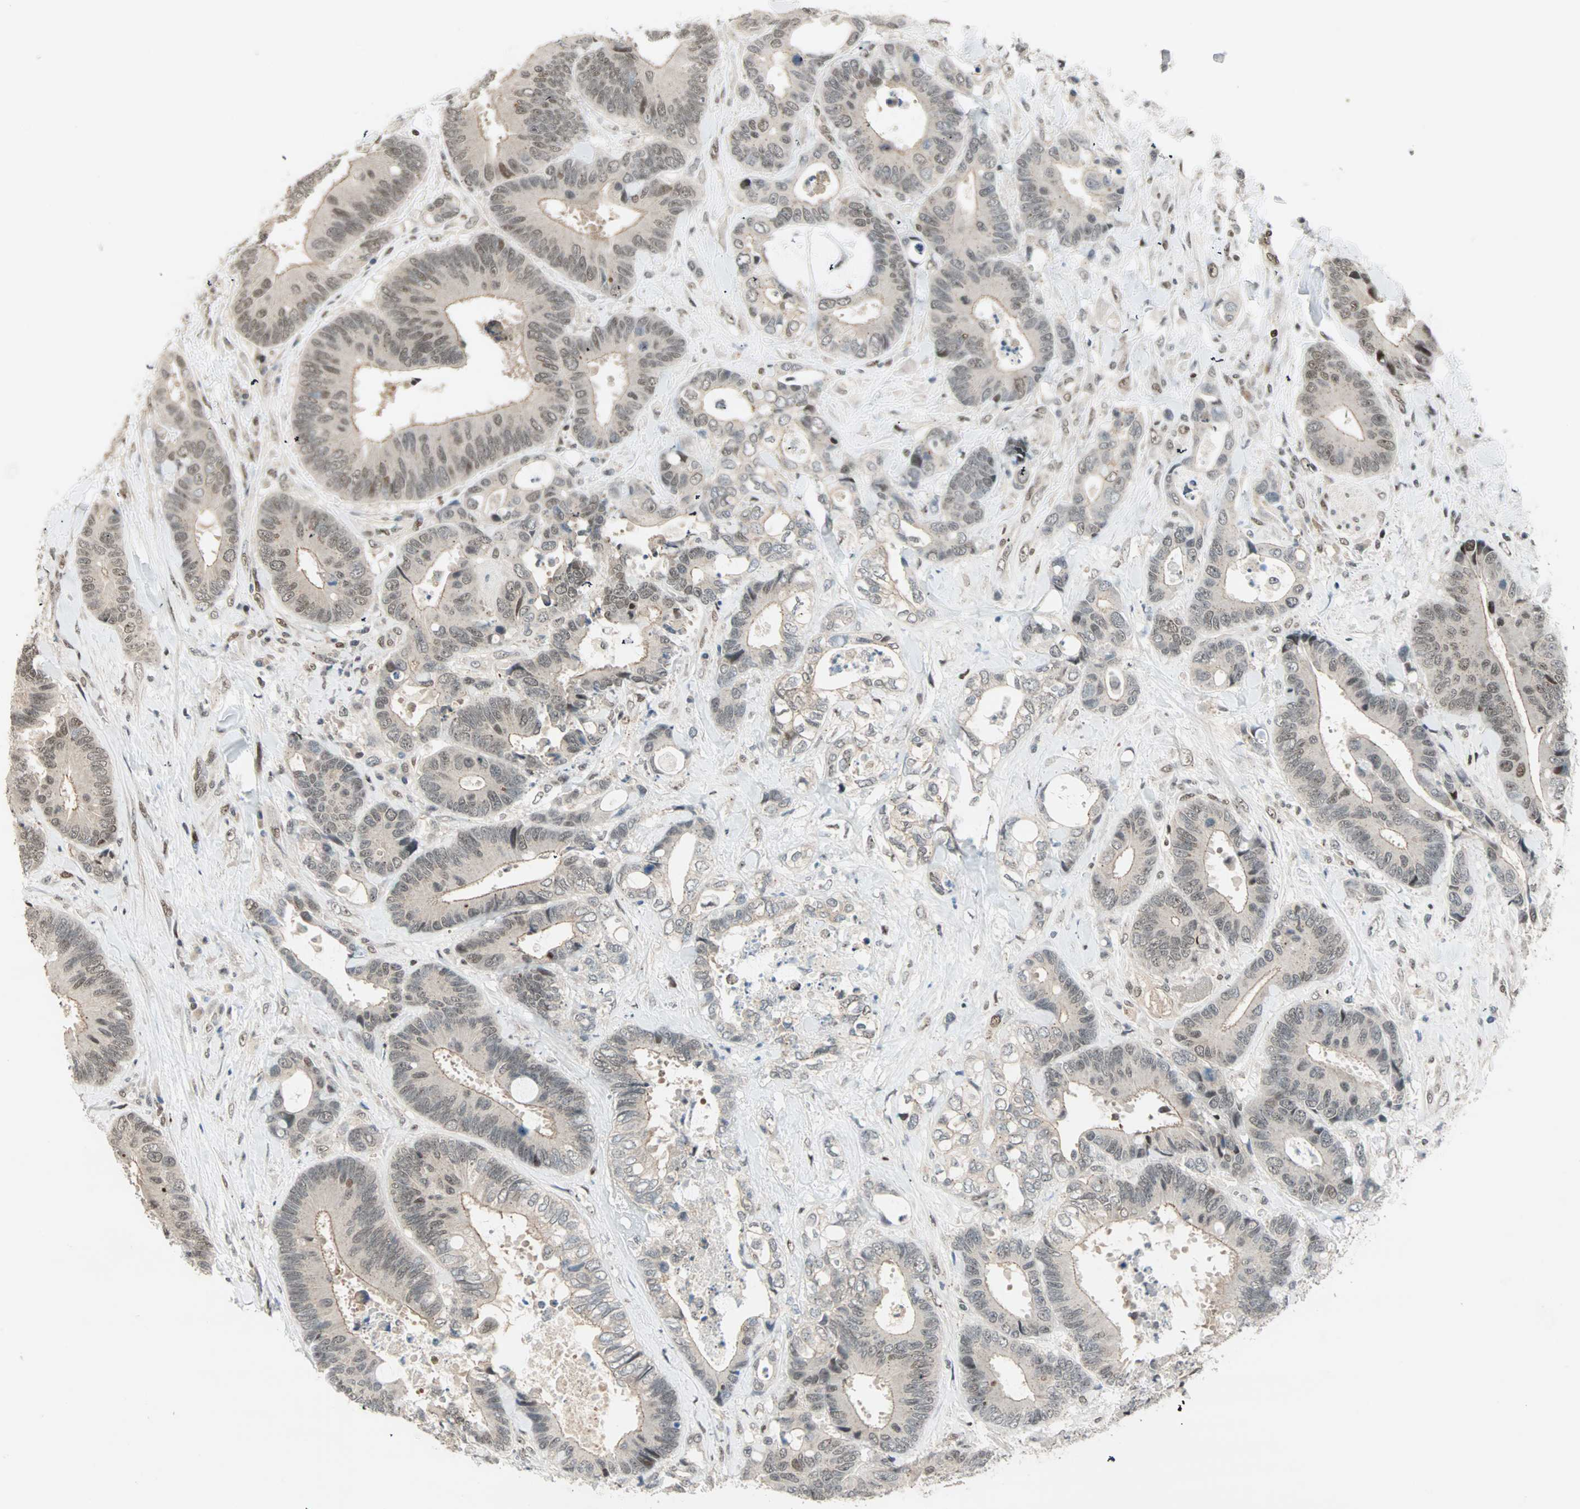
{"staining": {"intensity": "moderate", "quantity": "25%-75%", "location": "nuclear"}, "tissue": "colorectal cancer", "cell_type": "Tumor cells", "image_type": "cancer", "snomed": [{"axis": "morphology", "description": "Adenocarcinoma, NOS"}, {"axis": "topography", "description": "Rectum"}], "caption": "Protein staining of colorectal adenocarcinoma tissue displays moderate nuclear expression in approximately 25%-75% of tumor cells. (IHC, brightfield microscopy, high magnification).", "gene": "BLM", "patient": {"sex": "male", "age": 55}}